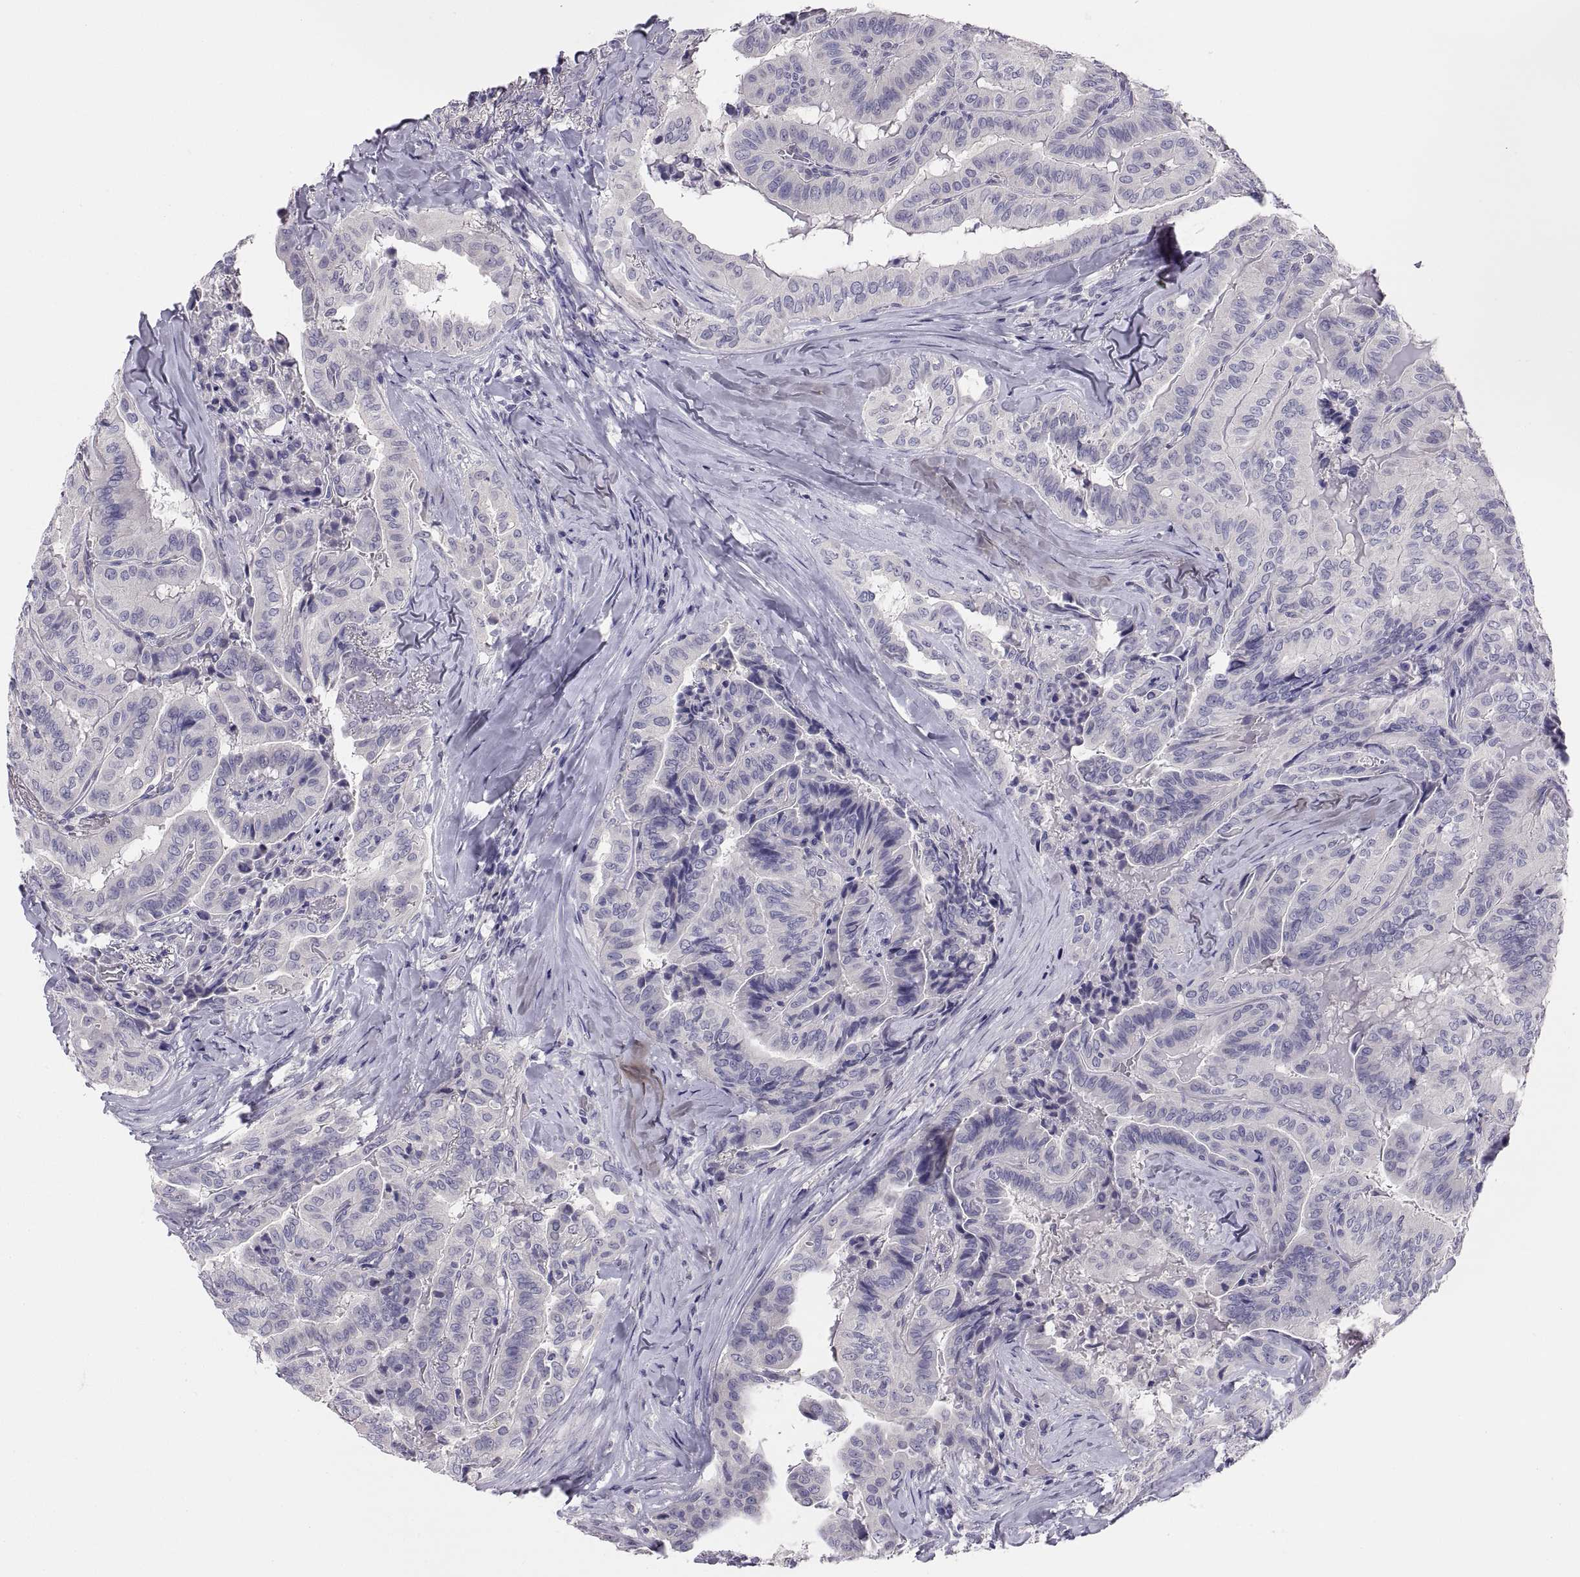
{"staining": {"intensity": "negative", "quantity": "none", "location": "none"}, "tissue": "thyroid cancer", "cell_type": "Tumor cells", "image_type": "cancer", "snomed": [{"axis": "morphology", "description": "Papillary adenocarcinoma, NOS"}, {"axis": "topography", "description": "Thyroid gland"}], "caption": "Tumor cells are negative for brown protein staining in thyroid cancer (papillary adenocarcinoma).", "gene": "STRC", "patient": {"sex": "female", "age": 68}}